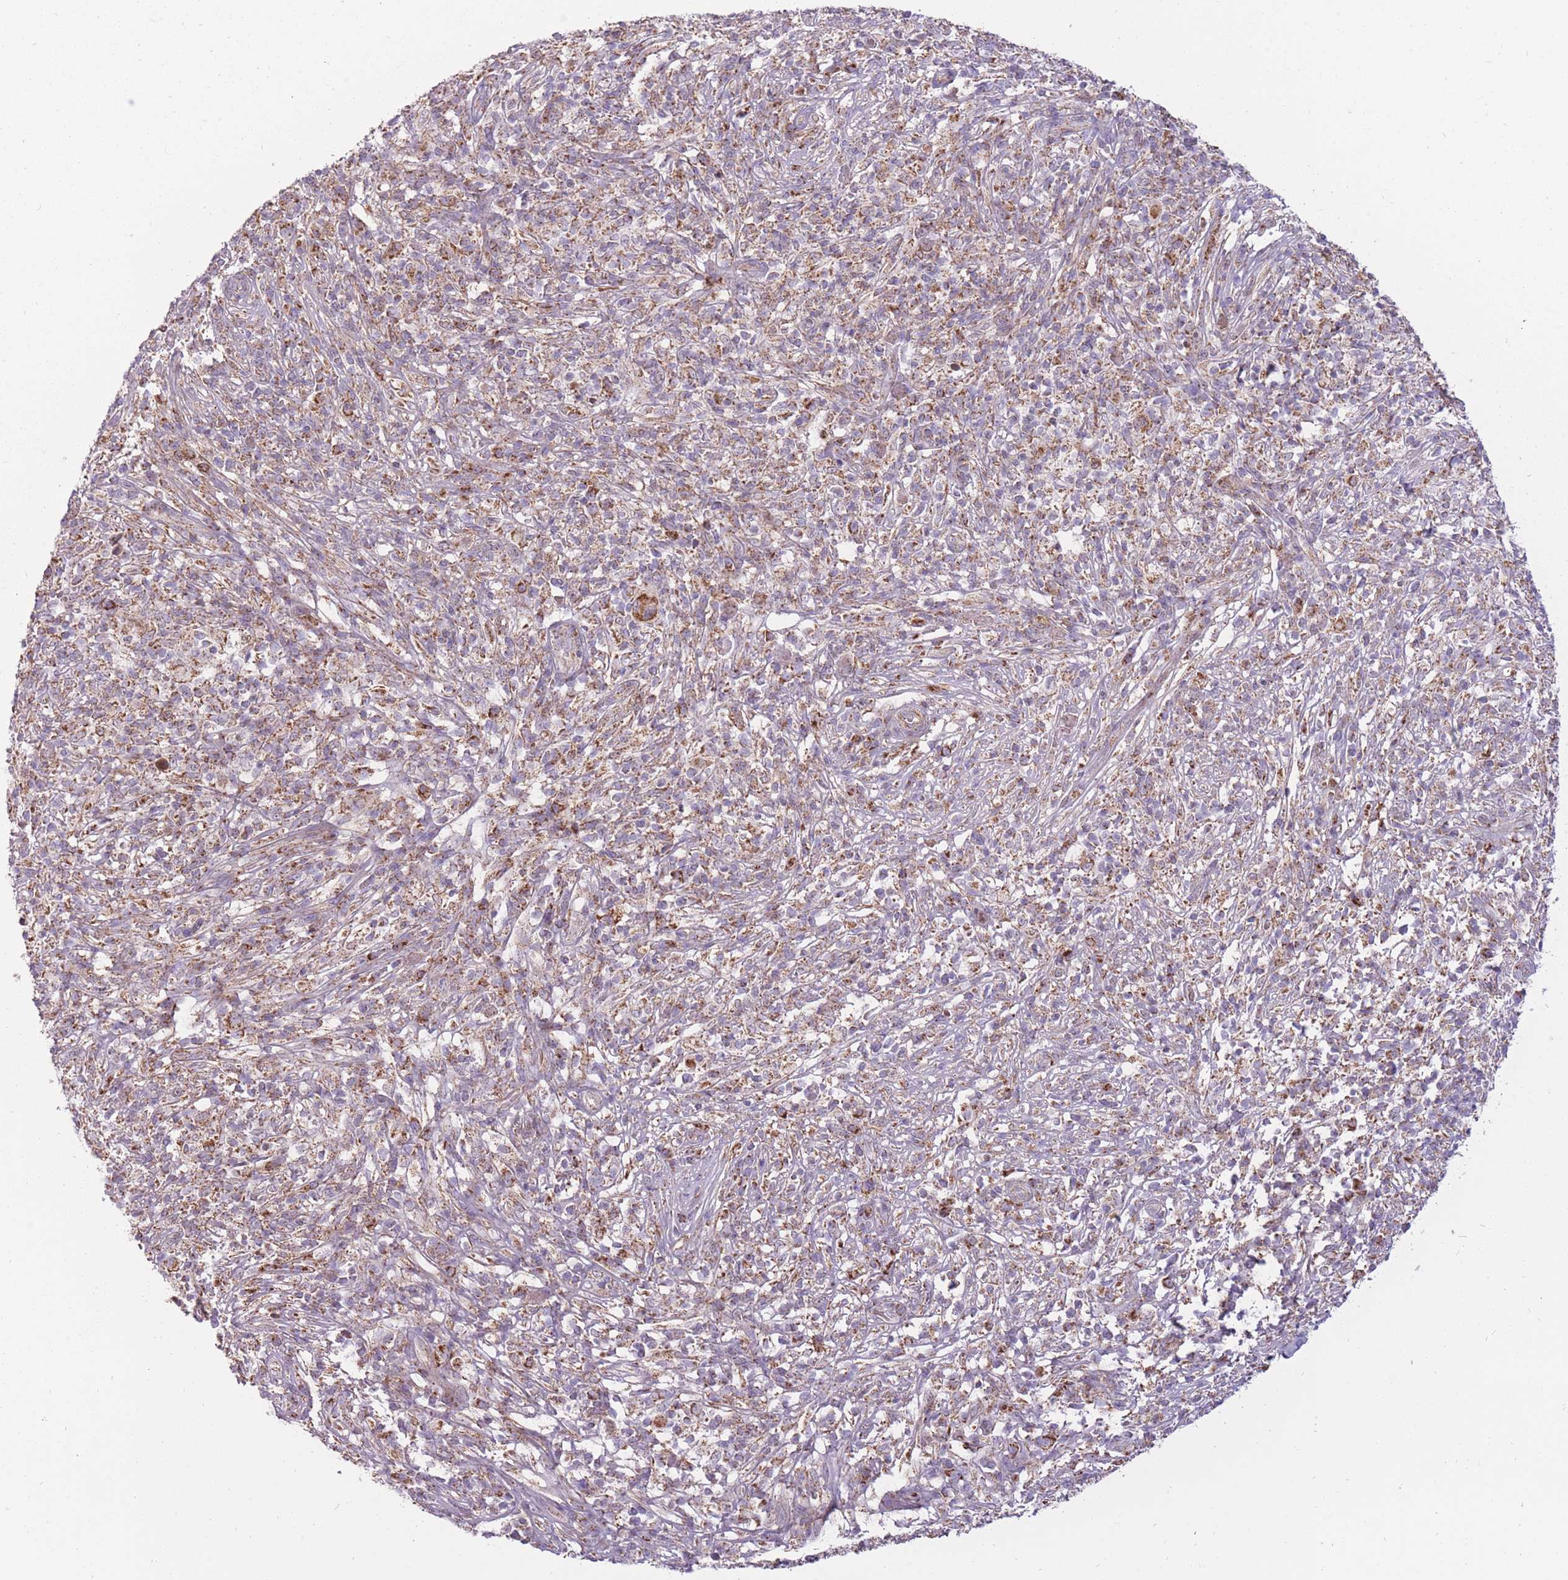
{"staining": {"intensity": "moderate", "quantity": "<25%", "location": "cytoplasmic/membranous"}, "tissue": "melanoma", "cell_type": "Tumor cells", "image_type": "cancer", "snomed": [{"axis": "morphology", "description": "Malignant melanoma, NOS"}, {"axis": "topography", "description": "Skin"}], "caption": "Immunohistochemical staining of malignant melanoma exhibits low levels of moderate cytoplasmic/membranous protein positivity in about <25% of tumor cells.", "gene": "LIN7C", "patient": {"sex": "male", "age": 66}}